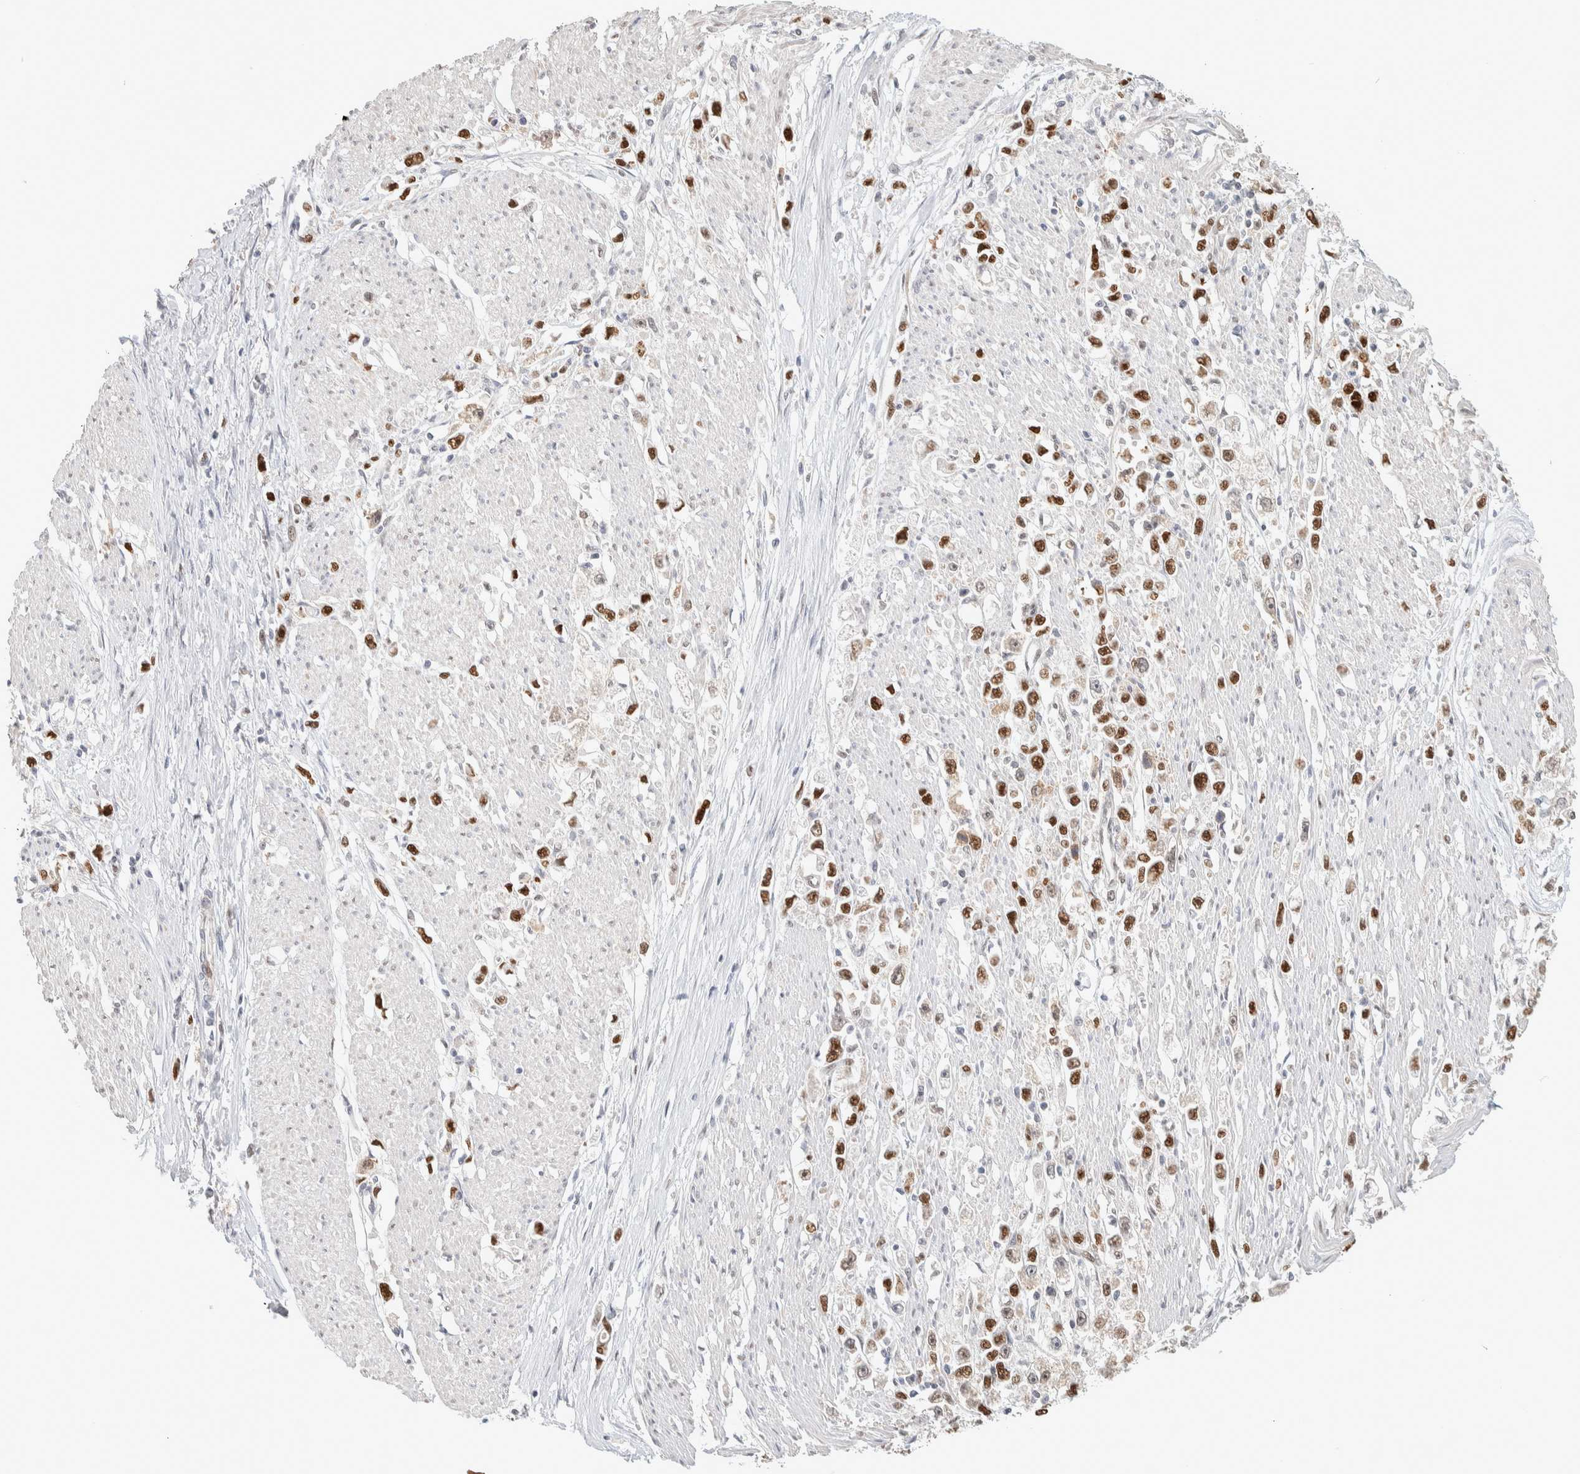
{"staining": {"intensity": "moderate", "quantity": ">75%", "location": "nuclear"}, "tissue": "stomach cancer", "cell_type": "Tumor cells", "image_type": "cancer", "snomed": [{"axis": "morphology", "description": "Adenocarcinoma, NOS"}, {"axis": "topography", "description": "Stomach"}], "caption": "Protein staining exhibits moderate nuclear positivity in about >75% of tumor cells in adenocarcinoma (stomach).", "gene": "PUS7", "patient": {"sex": "female", "age": 59}}